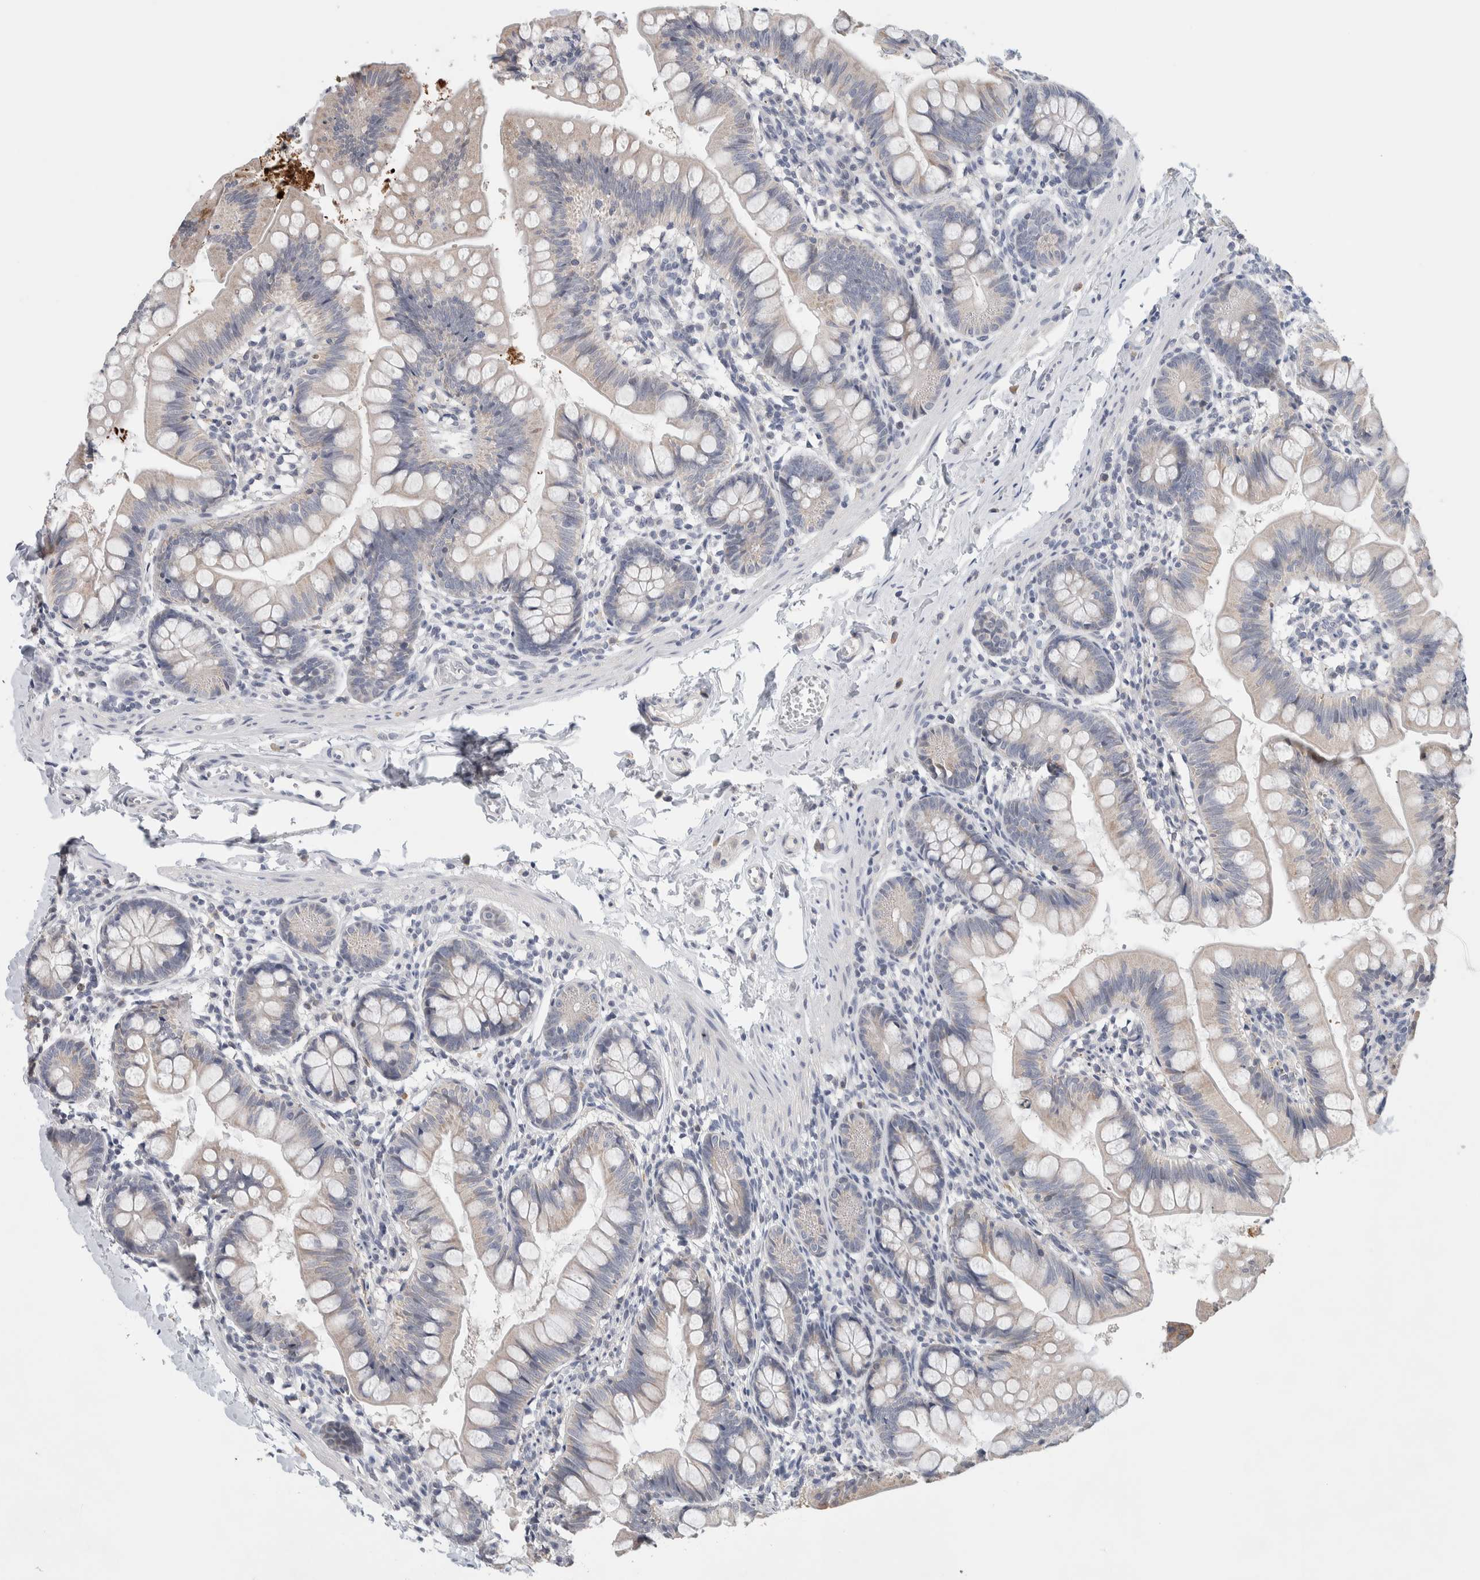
{"staining": {"intensity": "negative", "quantity": "none", "location": "none"}, "tissue": "small intestine", "cell_type": "Glandular cells", "image_type": "normal", "snomed": [{"axis": "morphology", "description": "Normal tissue, NOS"}, {"axis": "topography", "description": "Small intestine"}], "caption": "This photomicrograph is of benign small intestine stained with immunohistochemistry to label a protein in brown with the nuclei are counter-stained blue. There is no staining in glandular cells. (DAB IHC, high magnification).", "gene": "SCN2A", "patient": {"sex": "male", "age": 7}}